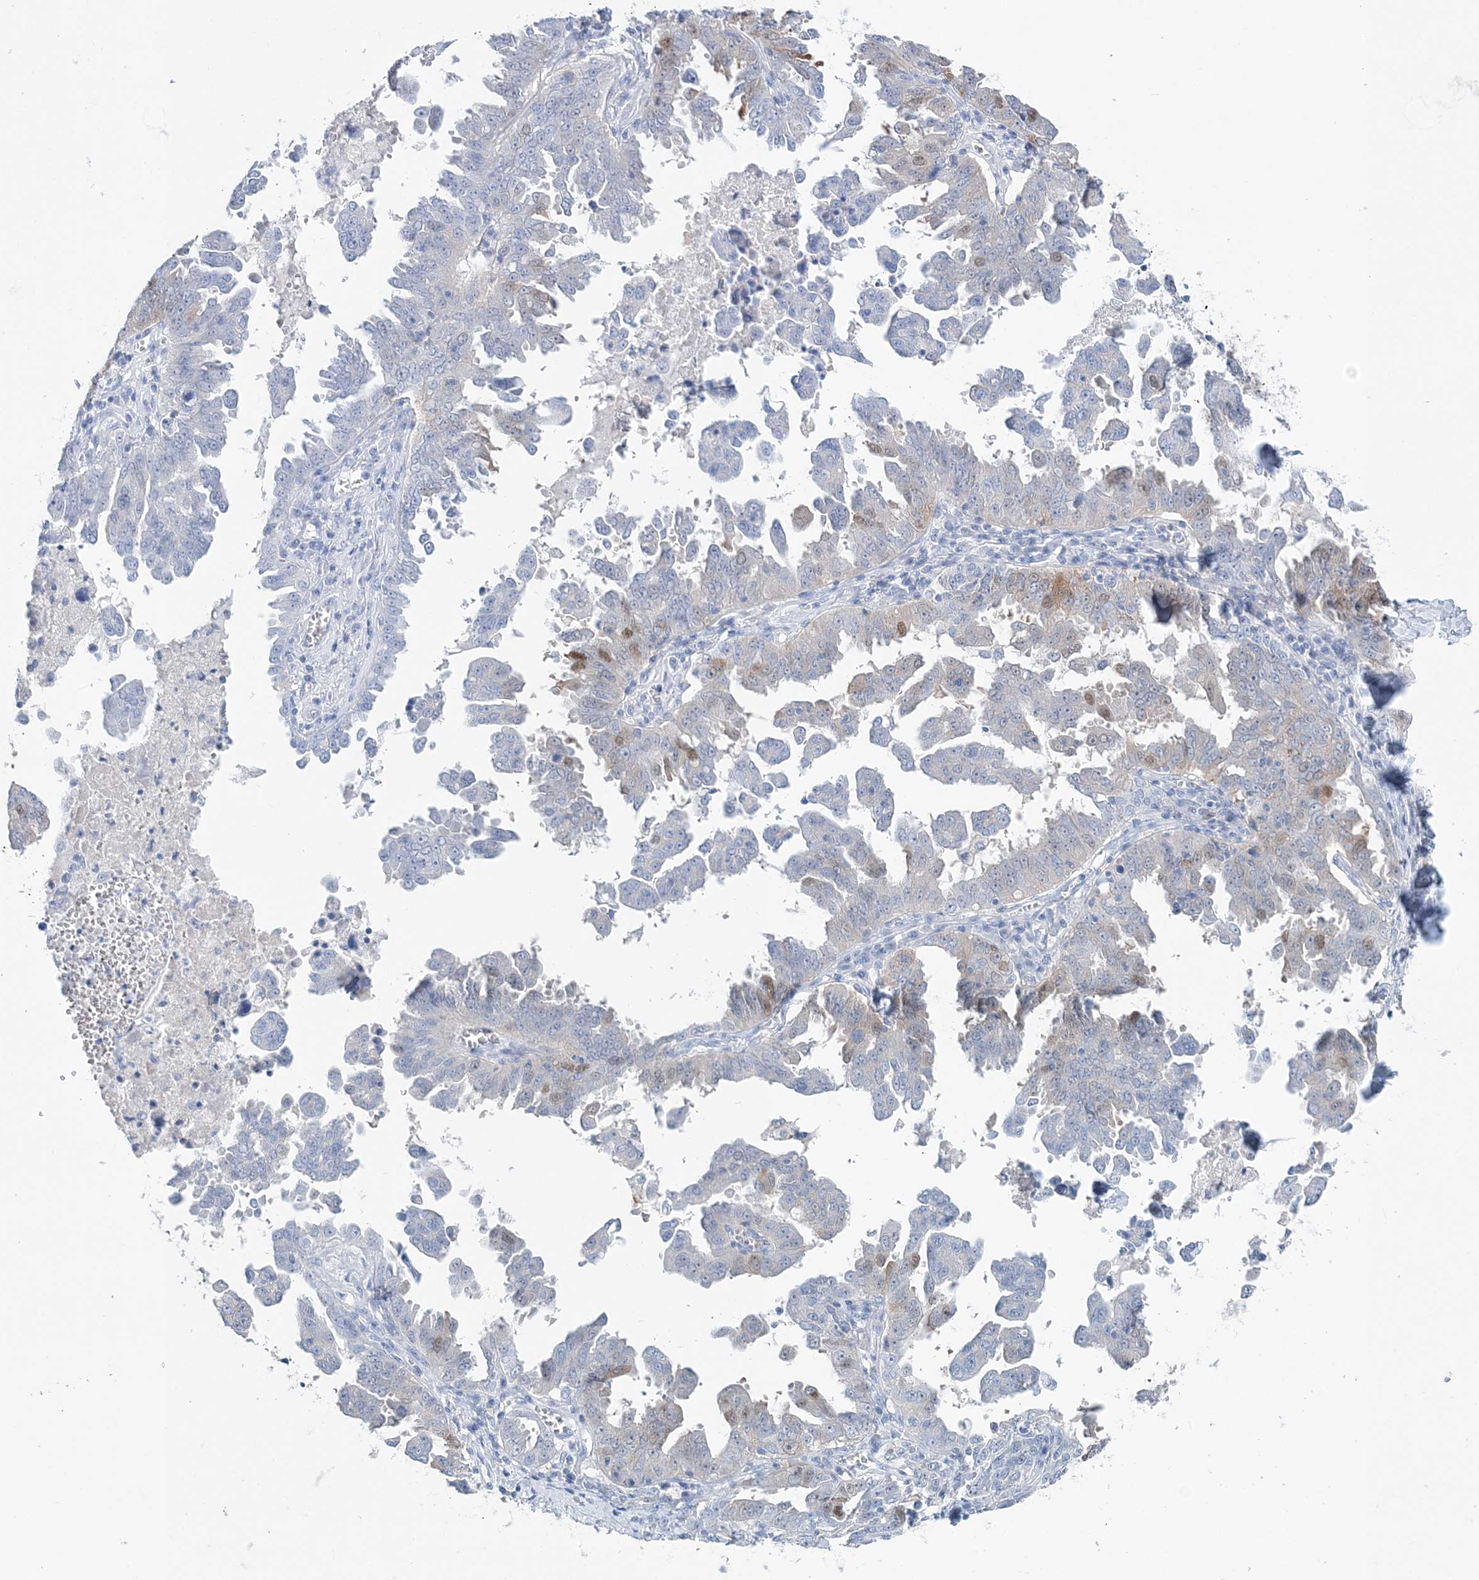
{"staining": {"intensity": "weak", "quantity": "<25%", "location": "cytoplasmic/membranous,nuclear"}, "tissue": "ovarian cancer", "cell_type": "Tumor cells", "image_type": "cancer", "snomed": [{"axis": "morphology", "description": "Carcinoma, endometroid"}, {"axis": "topography", "description": "Ovary"}], "caption": "Tumor cells are negative for brown protein staining in endometroid carcinoma (ovarian).", "gene": "HMGCS1", "patient": {"sex": "female", "age": 62}}